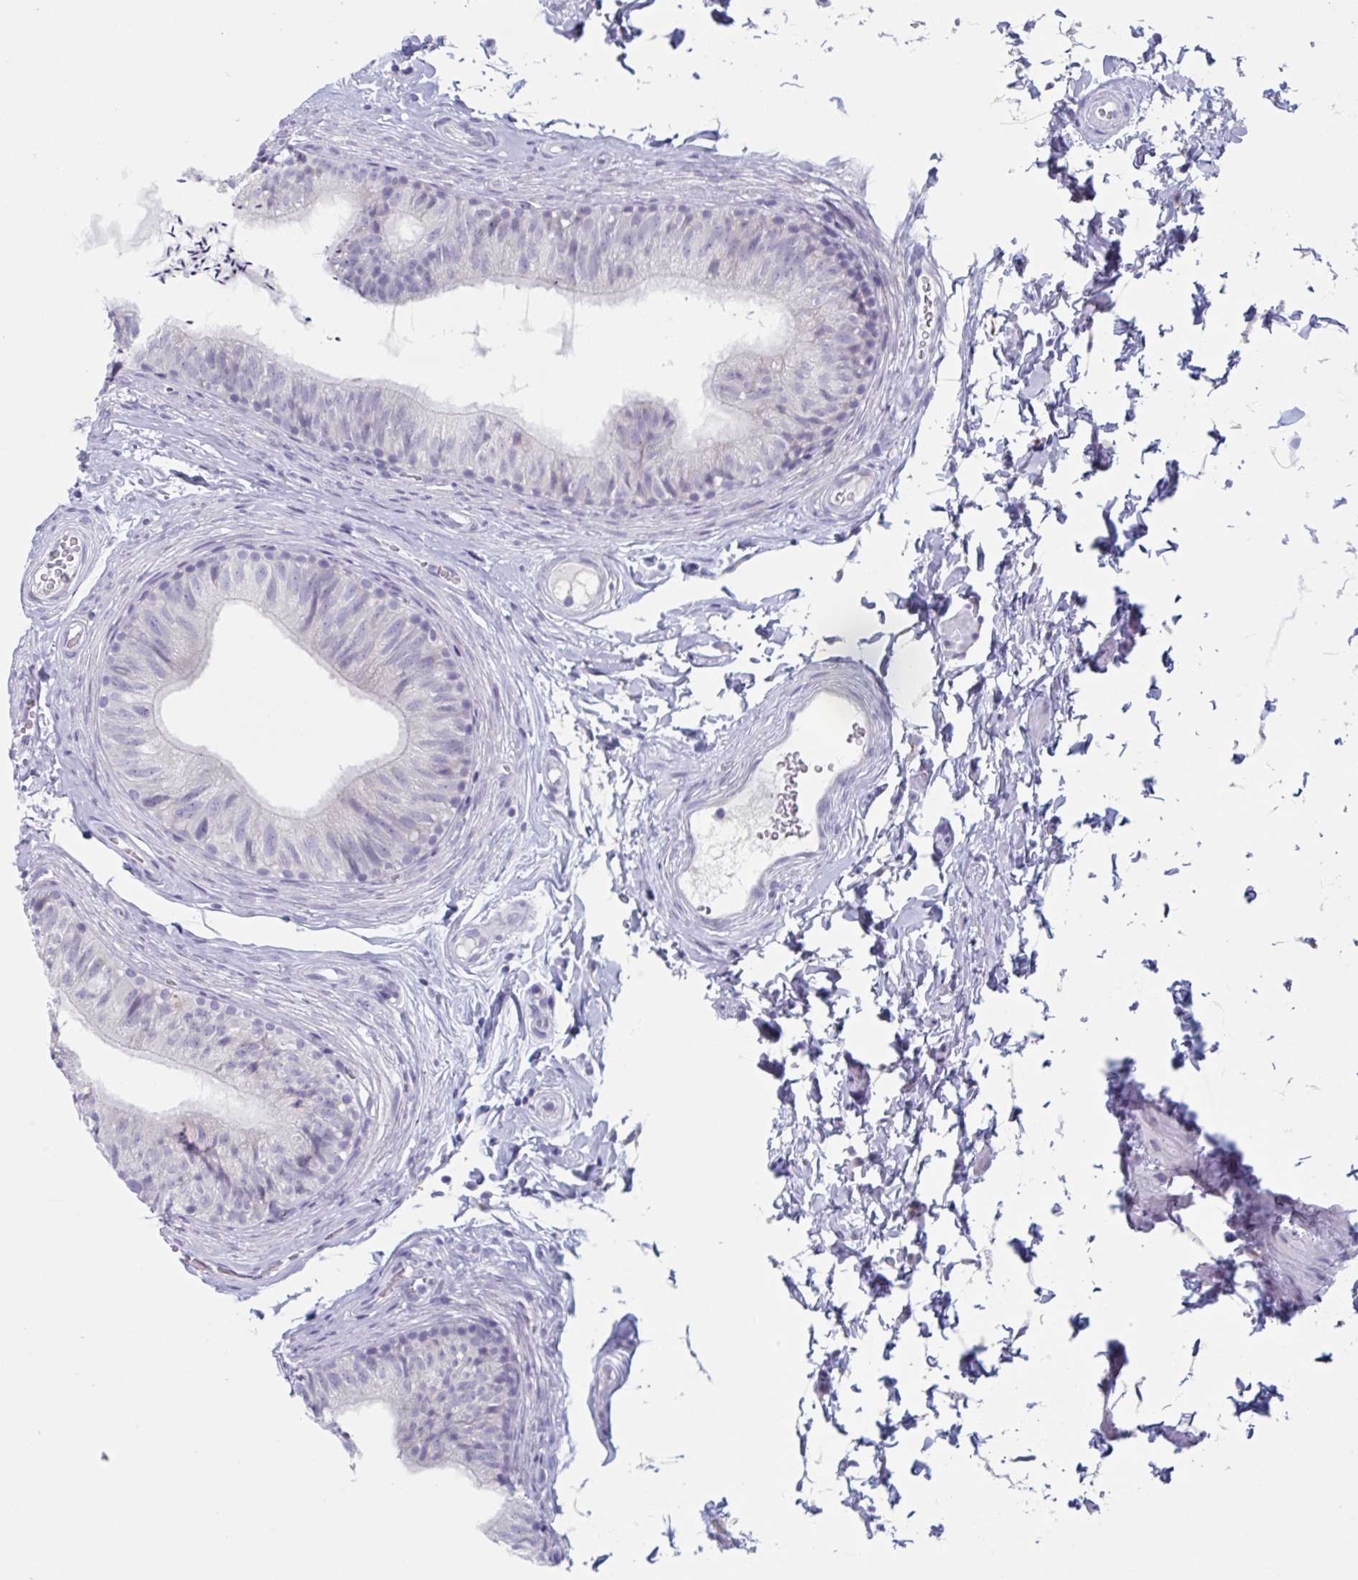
{"staining": {"intensity": "negative", "quantity": "none", "location": "none"}, "tissue": "epididymis", "cell_type": "Glandular cells", "image_type": "normal", "snomed": [{"axis": "morphology", "description": "Normal tissue, NOS"}, {"axis": "topography", "description": "Epididymis, spermatic cord, NOS"}, {"axis": "topography", "description": "Epididymis"}, {"axis": "topography", "description": "Peripheral nerve tissue"}], "caption": "A high-resolution photomicrograph shows immunohistochemistry staining of benign epididymis, which displays no significant staining in glandular cells.", "gene": "HSD11B2", "patient": {"sex": "male", "age": 29}}